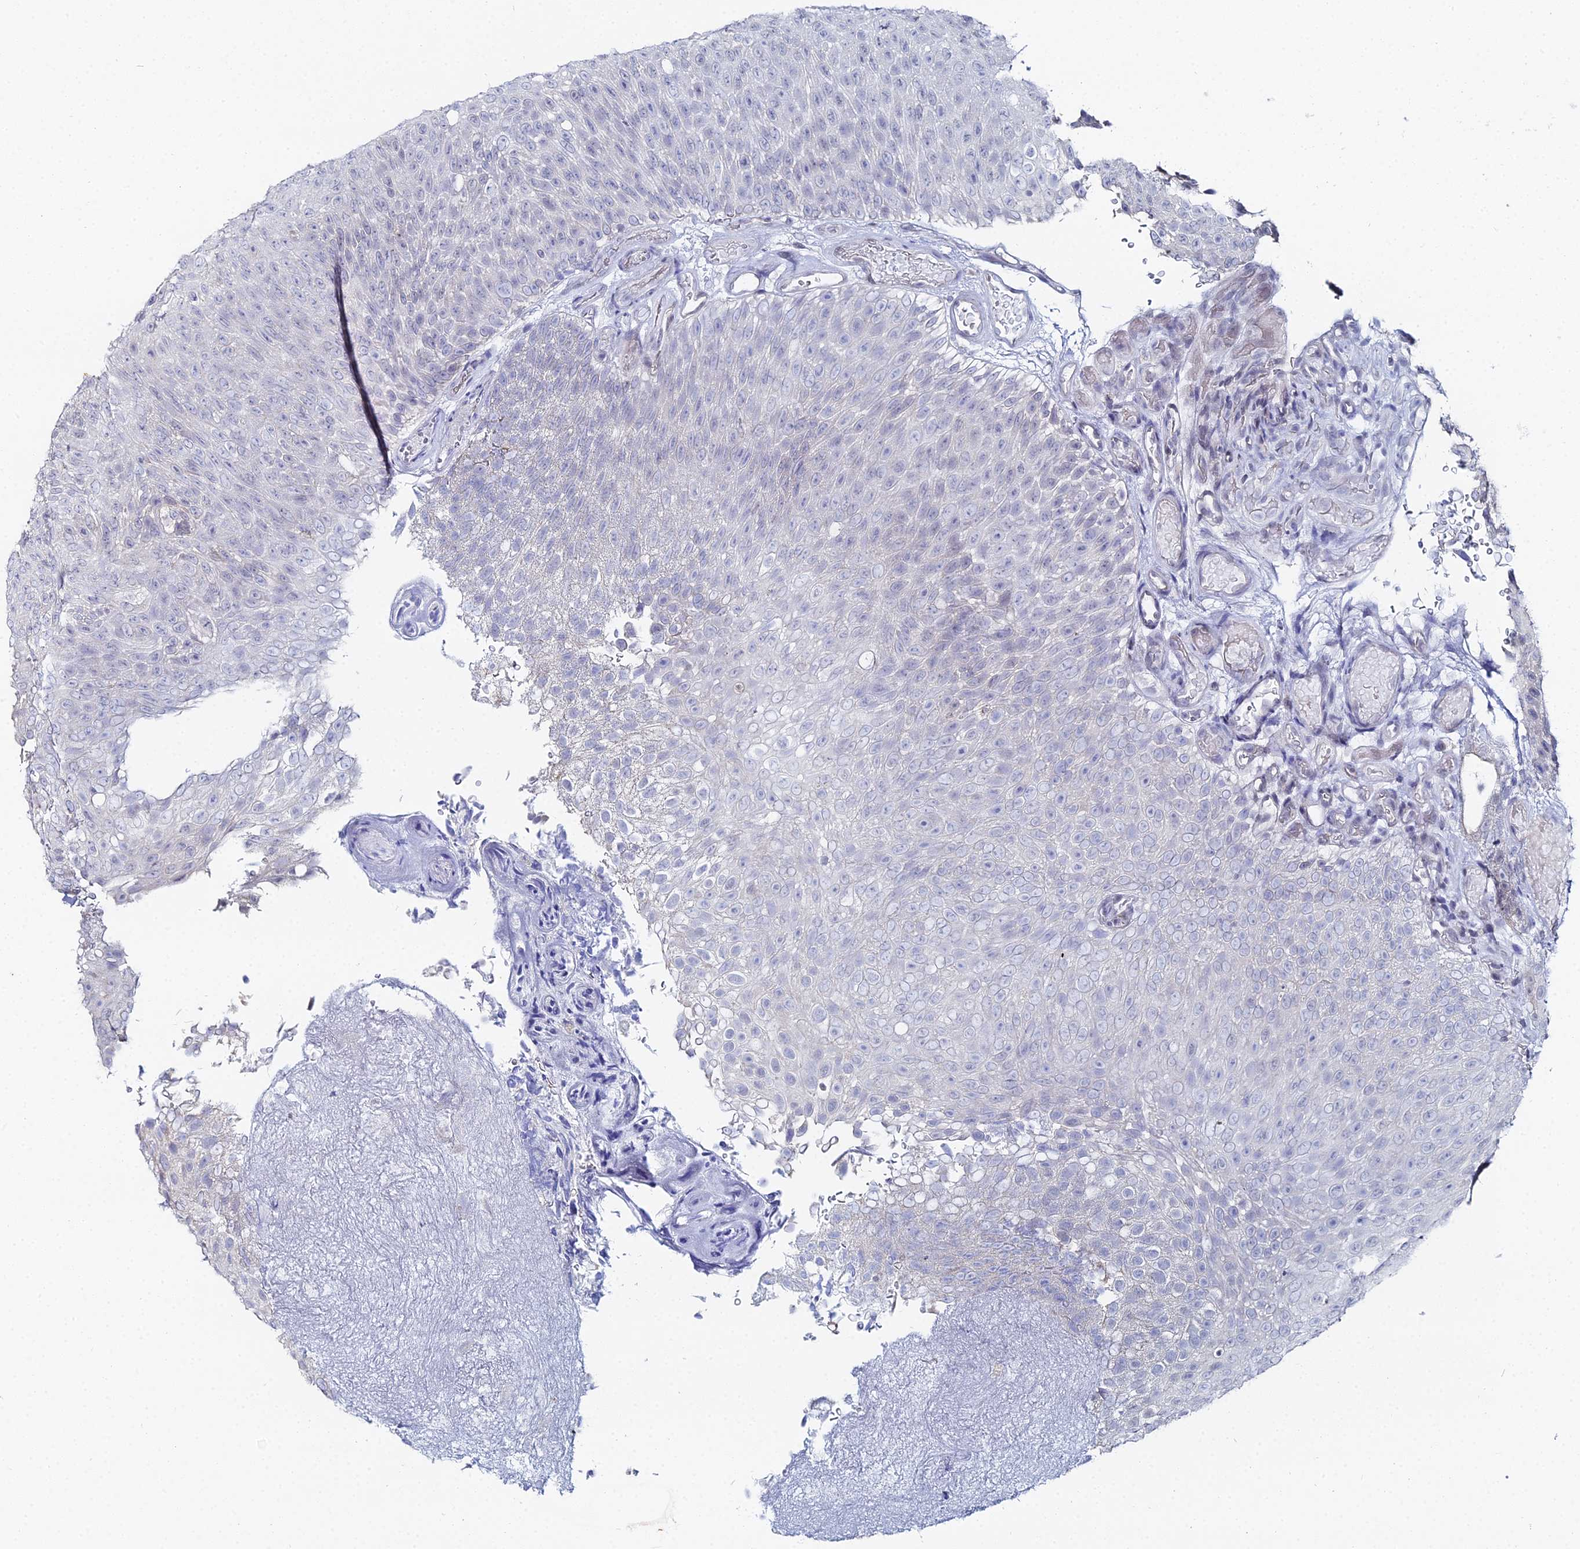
{"staining": {"intensity": "negative", "quantity": "none", "location": "none"}, "tissue": "urothelial cancer", "cell_type": "Tumor cells", "image_type": "cancer", "snomed": [{"axis": "morphology", "description": "Urothelial carcinoma, Low grade"}, {"axis": "topography", "description": "Urinary bladder"}], "caption": "Urothelial cancer was stained to show a protein in brown. There is no significant expression in tumor cells.", "gene": "THAP4", "patient": {"sex": "male", "age": 78}}